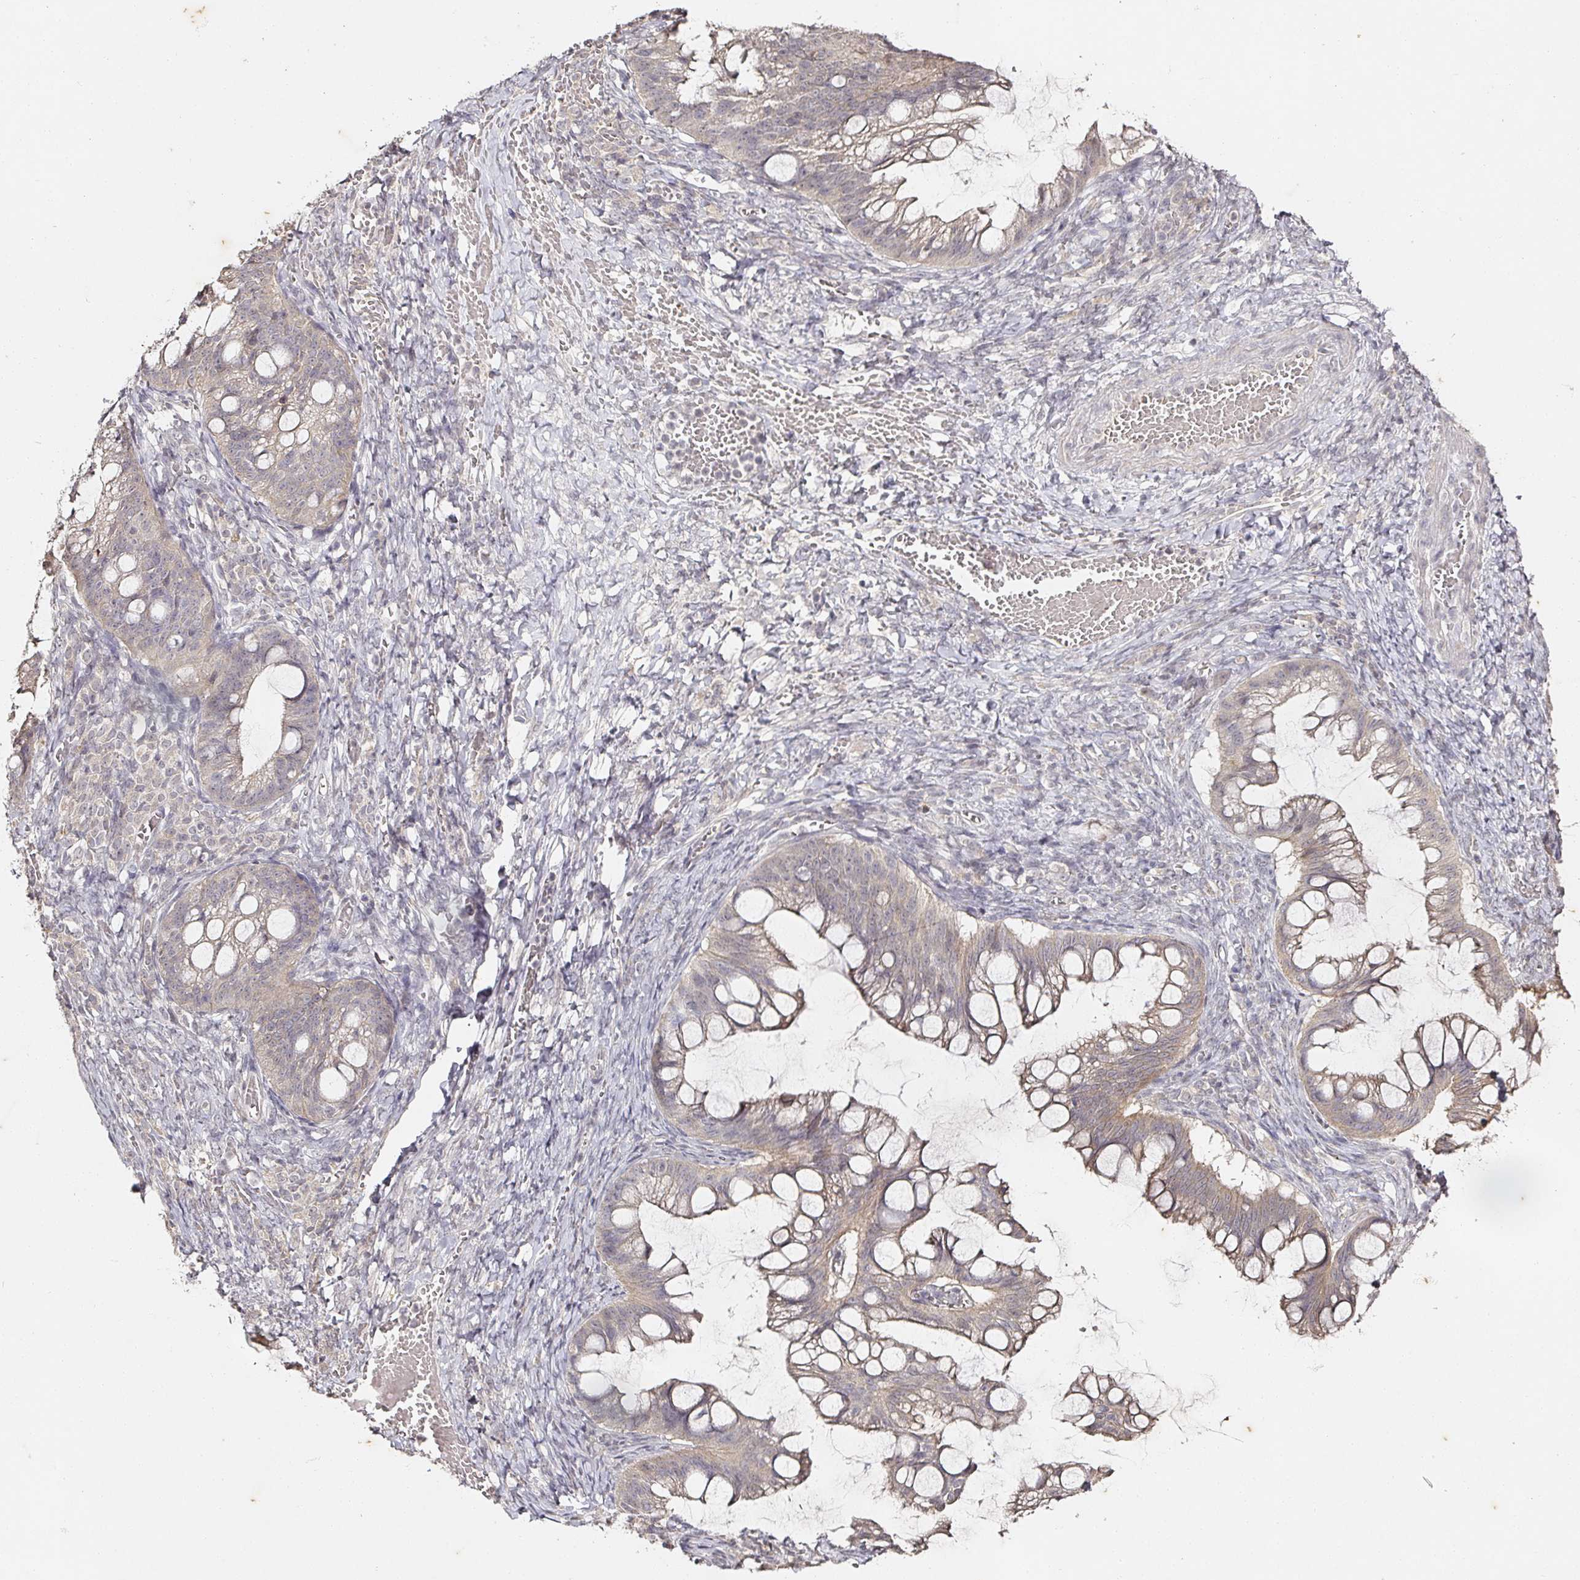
{"staining": {"intensity": "weak", "quantity": "<25%", "location": "cytoplasmic/membranous"}, "tissue": "ovarian cancer", "cell_type": "Tumor cells", "image_type": "cancer", "snomed": [{"axis": "morphology", "description": "Cystadenocarcinoma, mucinous, NOS"}, {"axis": "topography", "description": "Ovary"}], "caption": "IHC of ovarian mucinous cystadenocarcinoma displays no expression in tumor cells.", "gene": "CAPN5", "patient": {"sex": "female", "age": 73}}